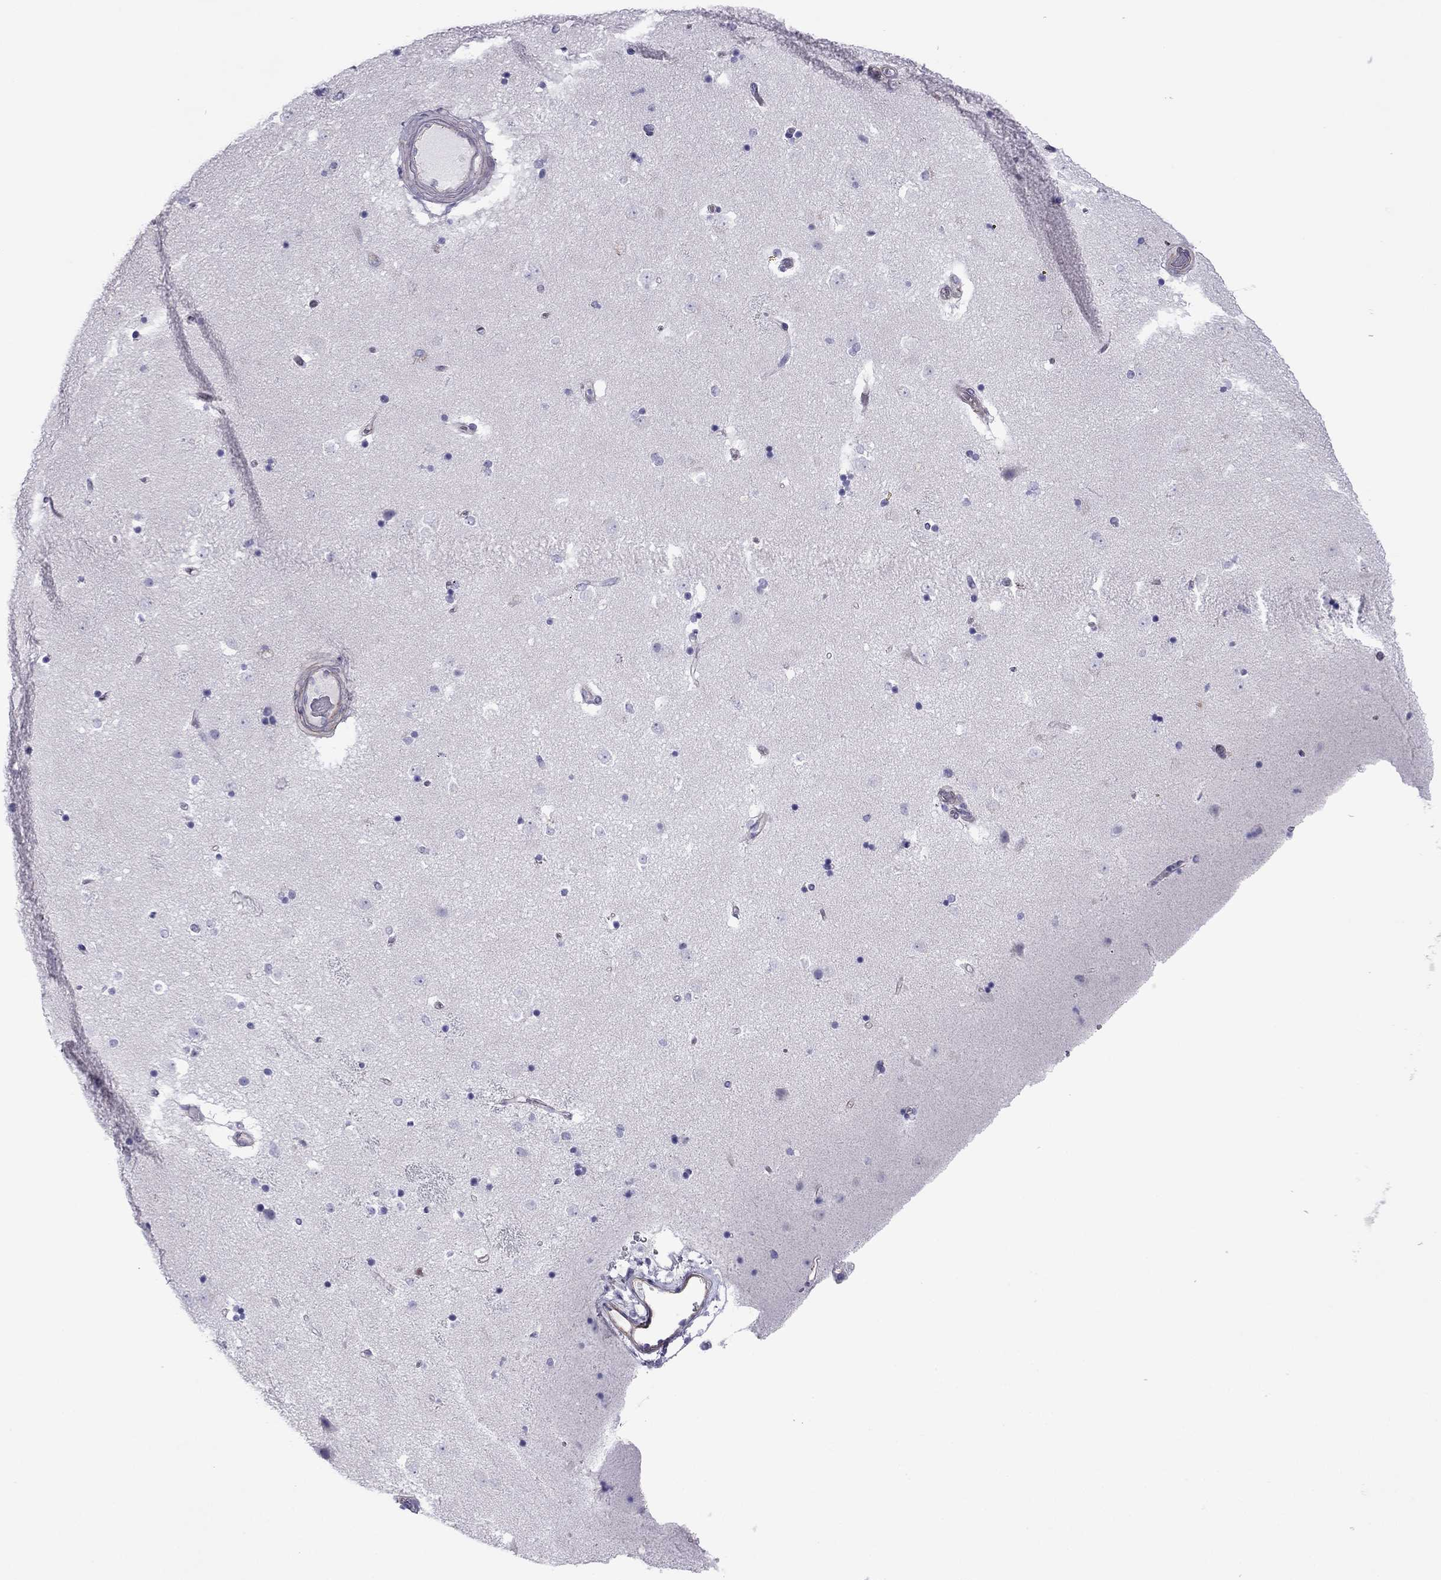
{"staining": {"intensity": "negative", "quantity": "none", "location": "none"}, "tissue": "caudate", "cell_type": "Glial cells", "image_type": "normal", "snomed": [{"axis": "morphology", "description": "Normal tissue, NOS"}, {"axis": "topography", "description": "Lateral ventricle wall"}], "caption": "Protein analysis of normal caudate shows no significant positivity in glial cells.", "gene": "MYL11", "patient": {"sex": "male", "age": 51}}